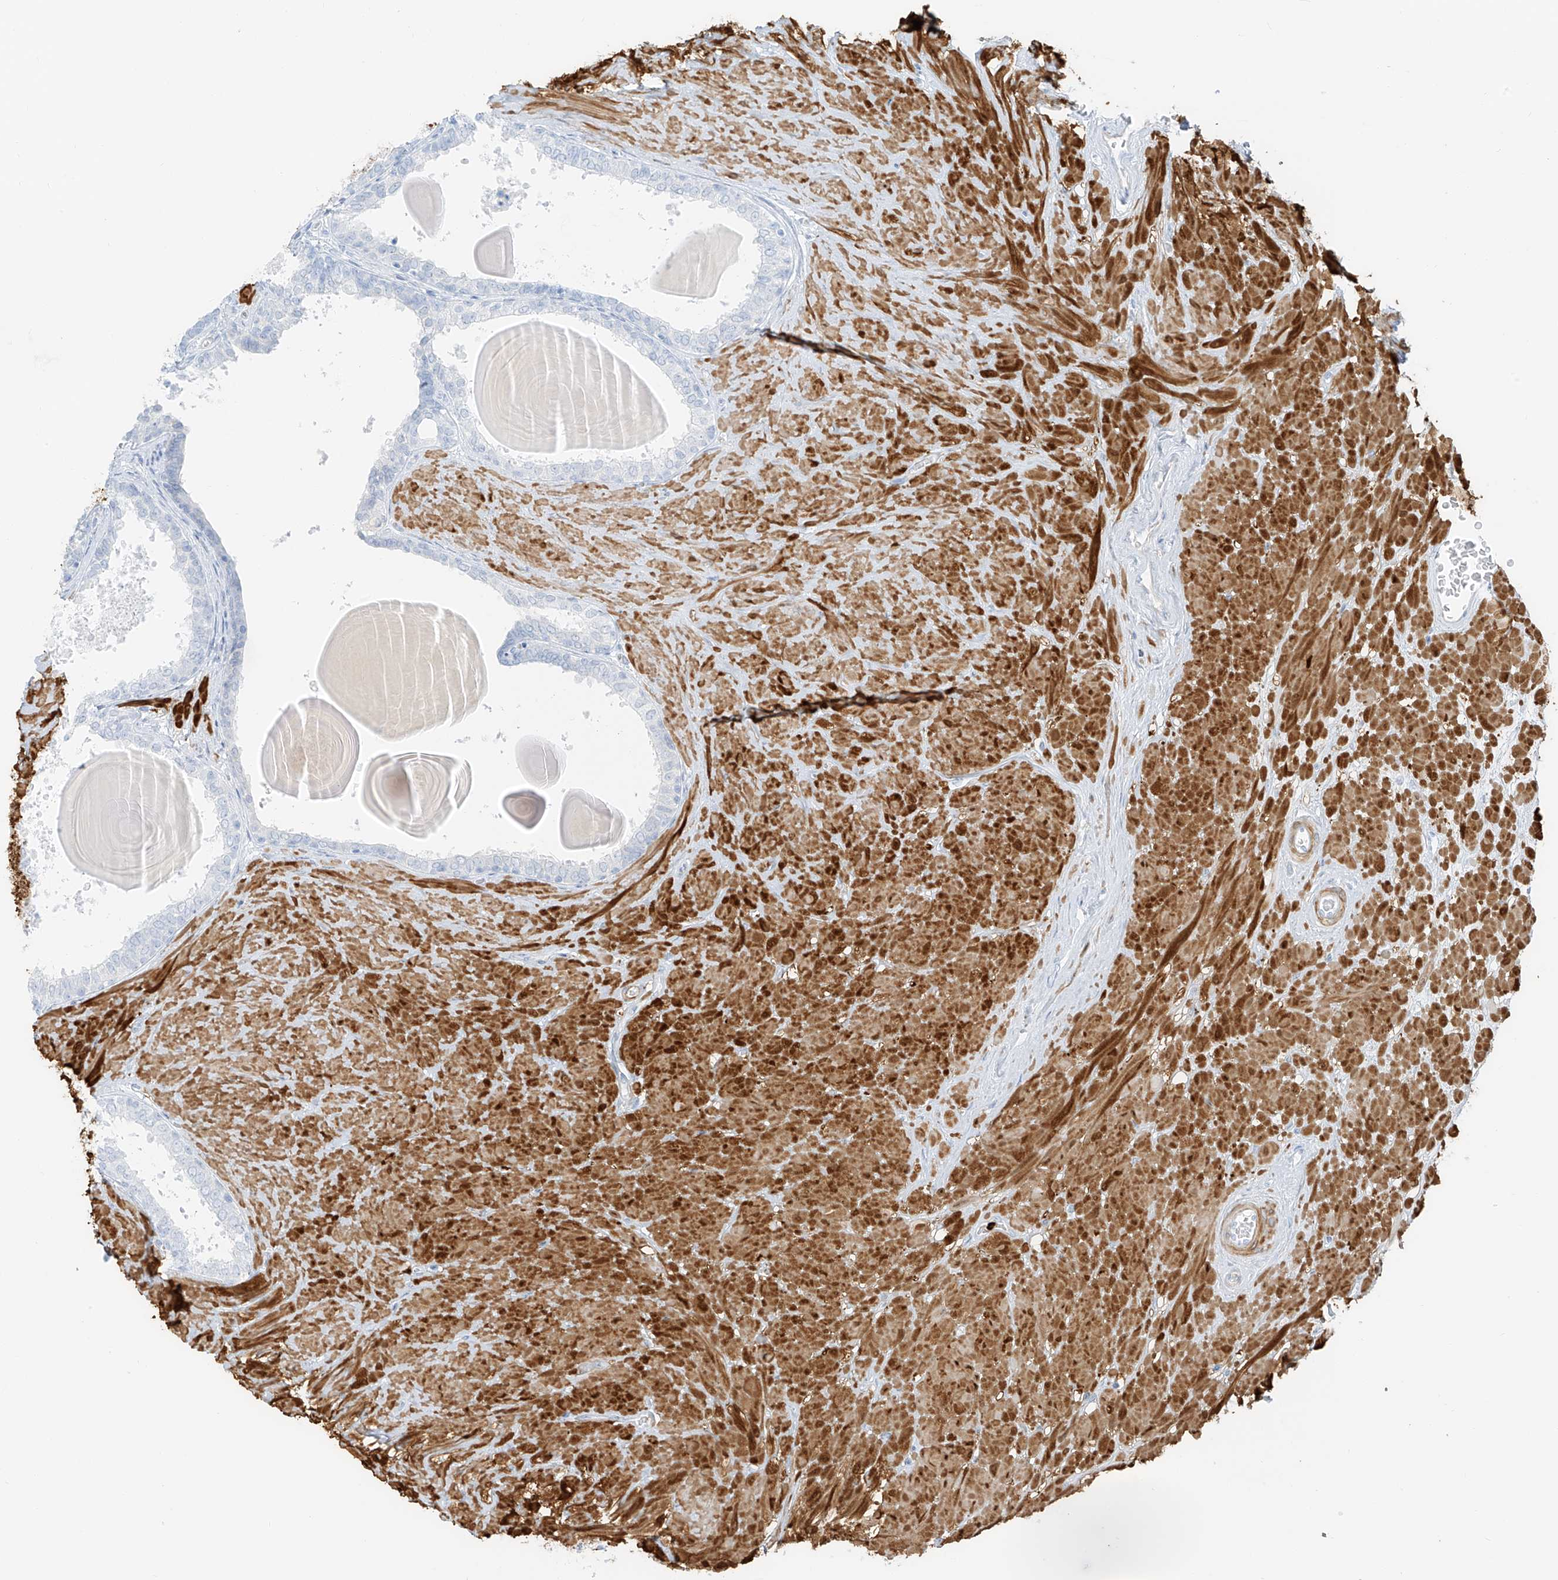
{"staining": {"intensity": "negative", "quantity": "none", "location": "none"}, "tissue": "prostate", "cell_type": "Glandular cells", "image_type": "normal", "snomed": [{"axis": "morphology", "description": "Normal tissue, NOS"}, {"axis": "topography", "description": "Prostate"}], "caption": "Protein analysis of normal prostate shows no significant positivity in glandular cells. (Brightfield microscopy of DAB immunohistochemistry (IHC) at high magnification).", "gene": "SMCP", "patient": {"sex": "male", "age": 48}}